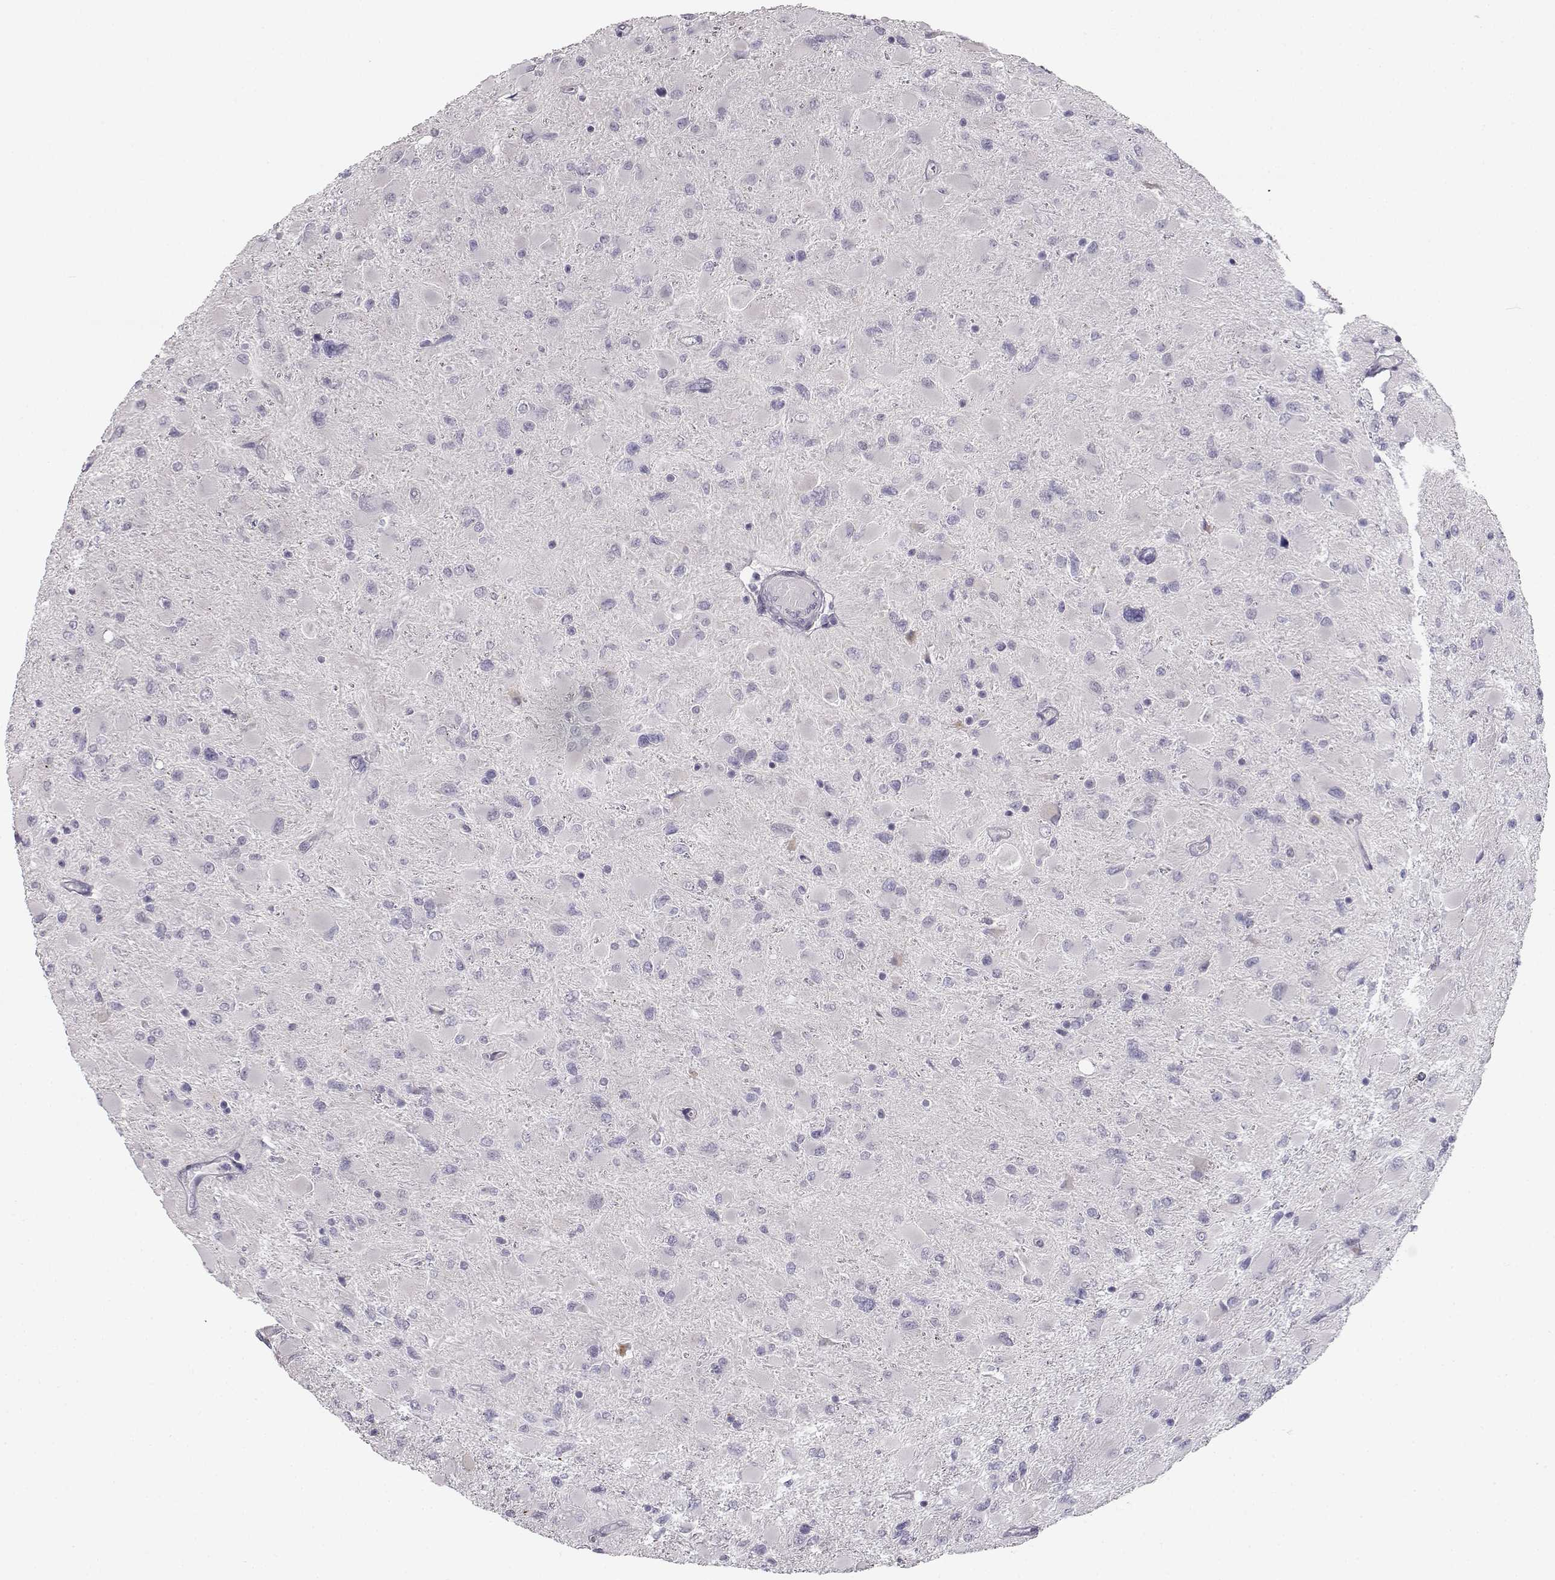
{"staining": {"intensity": "negative", "quantity": "none", "location": "none"}, "tissue": "glioma", "cell_type": "Tumor cells", "image_type": "cancer", "snomed": [{"axis": "morphology", "description": "Glioma, malignant, High grade"}, {"axis": "topography", "description": "Cerebral cortex"}], "caption": "High power microscopy photomicrograph of an immunohistochemistry photomicrograph of malignant glioma (high-grade), revealing no significant expression in tumor cells. (Brightfield microscopy of DAB (3,3'-diaminobenzidine) immunohistochemistry at high magnification).", "gene": "MYCBPAP", "patient": {"sex": "female", "age": 36}}